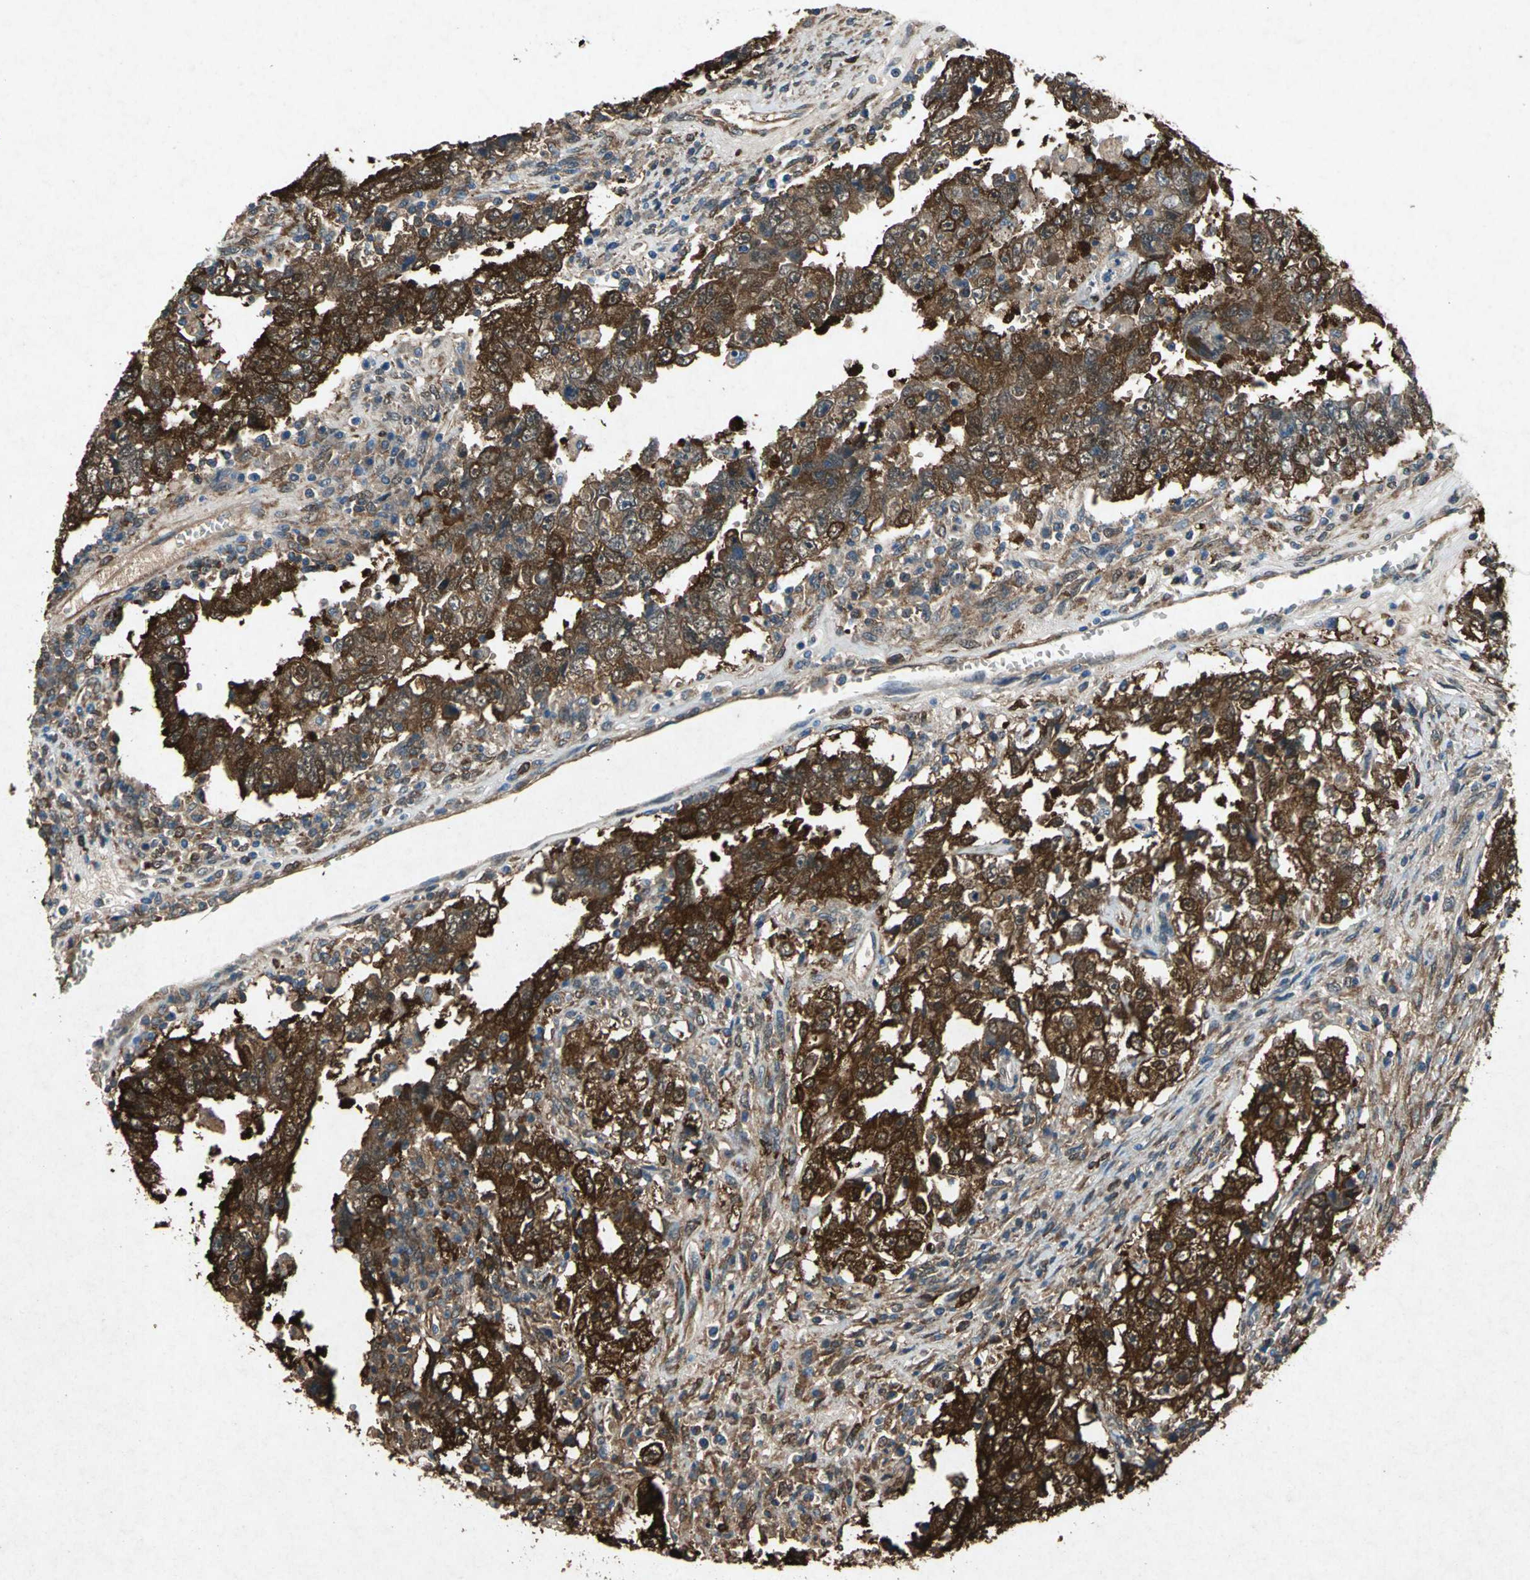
{"staining": {"intensity": "strong", "quantity": ">75%", "location": "cytoplasmic/membranous"}, "tissue": "testis cancer", "cell_type": "Tumor cells", "image_type": "cancer", "snomed": [{"axis": "morphology", "description": "Carcinoma, Embryonal, NOS"}, {"axis": "topography", "description": "Testis"}], "caption": "Immunohistochemistry (IHC) photomicrograph of neoplastic tissue: testis cancer stained using immunohistochemistry exhibits high levels of strong protein expression localized specifically in the cytoplasmic/membranous of tumor cells, appearing as a cytoplasmic/membranous brown color.", "gene": "HSP90AB1", "patient": {"sex": "male", "age": 26}}